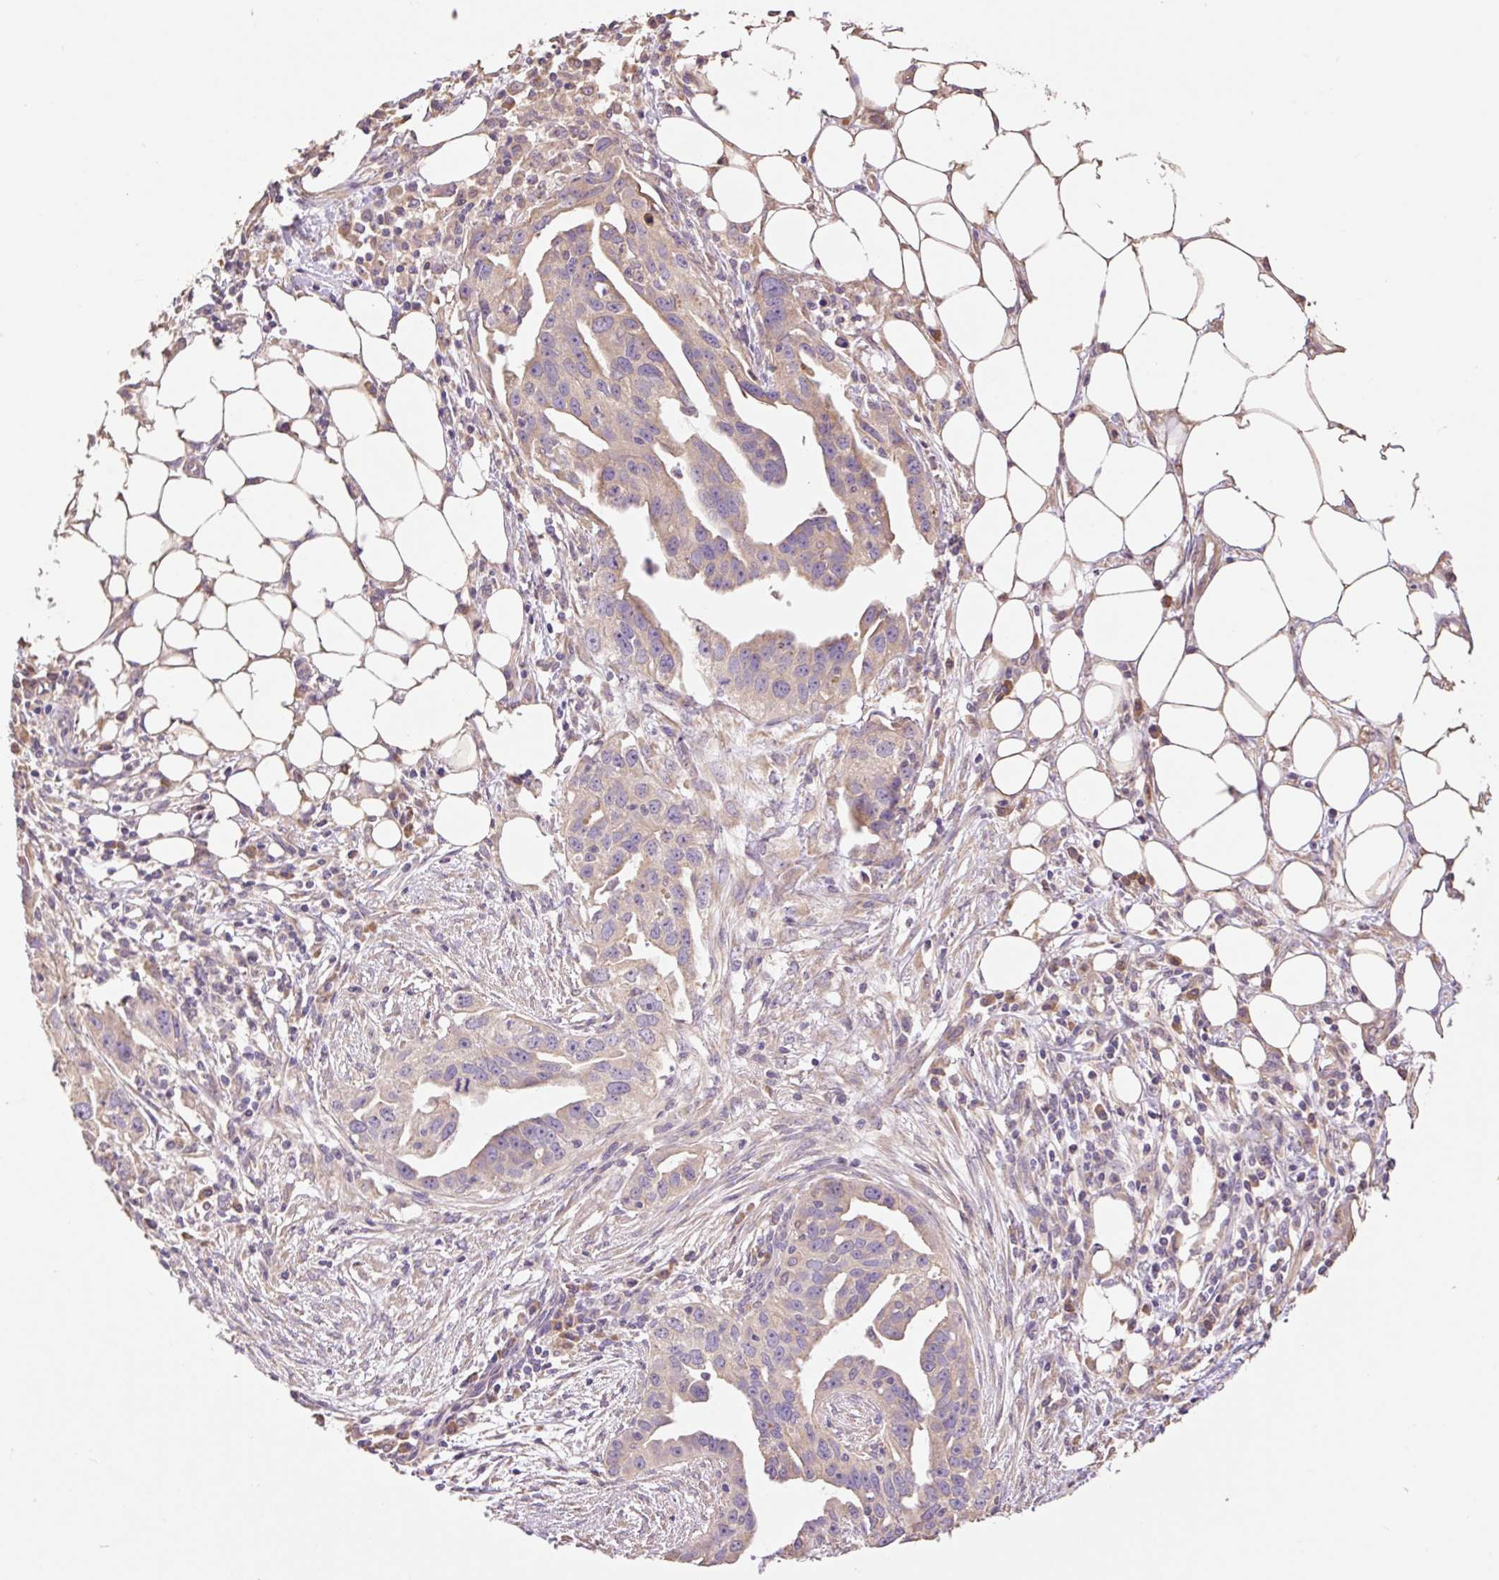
{"staining": {"intensity": "weak", "quantity": "25%-75%", "location": "cytoplasmic/membranous"}, "tissue": "ovarian cancer", "cell_type": "Tumor cells", "image_type": "cancer", "snomed": [{"axis": "morphology", "description": "Carcinoma, endometroid"}, {"axis": "morphology", "description": "Cystadenocarcinoma, serous, NOS"}, {"axis": "topography", "description": "Ovary"}], "caption": "High-power microscopy captured an immunohistochemistry photomicrograph of ovarian endometroid carcinoma, revealing weak cytoplasmic/membranous positivity in about 25%-75% of tumor cells. Using DAB (3,3'-diaminobenzidine) (brown) and hematoxylin (blue) stains, captured at high magnification using brightfield microscopy.", "gene": "DESI1", "patient": {"sex": "female", "age": 45}}